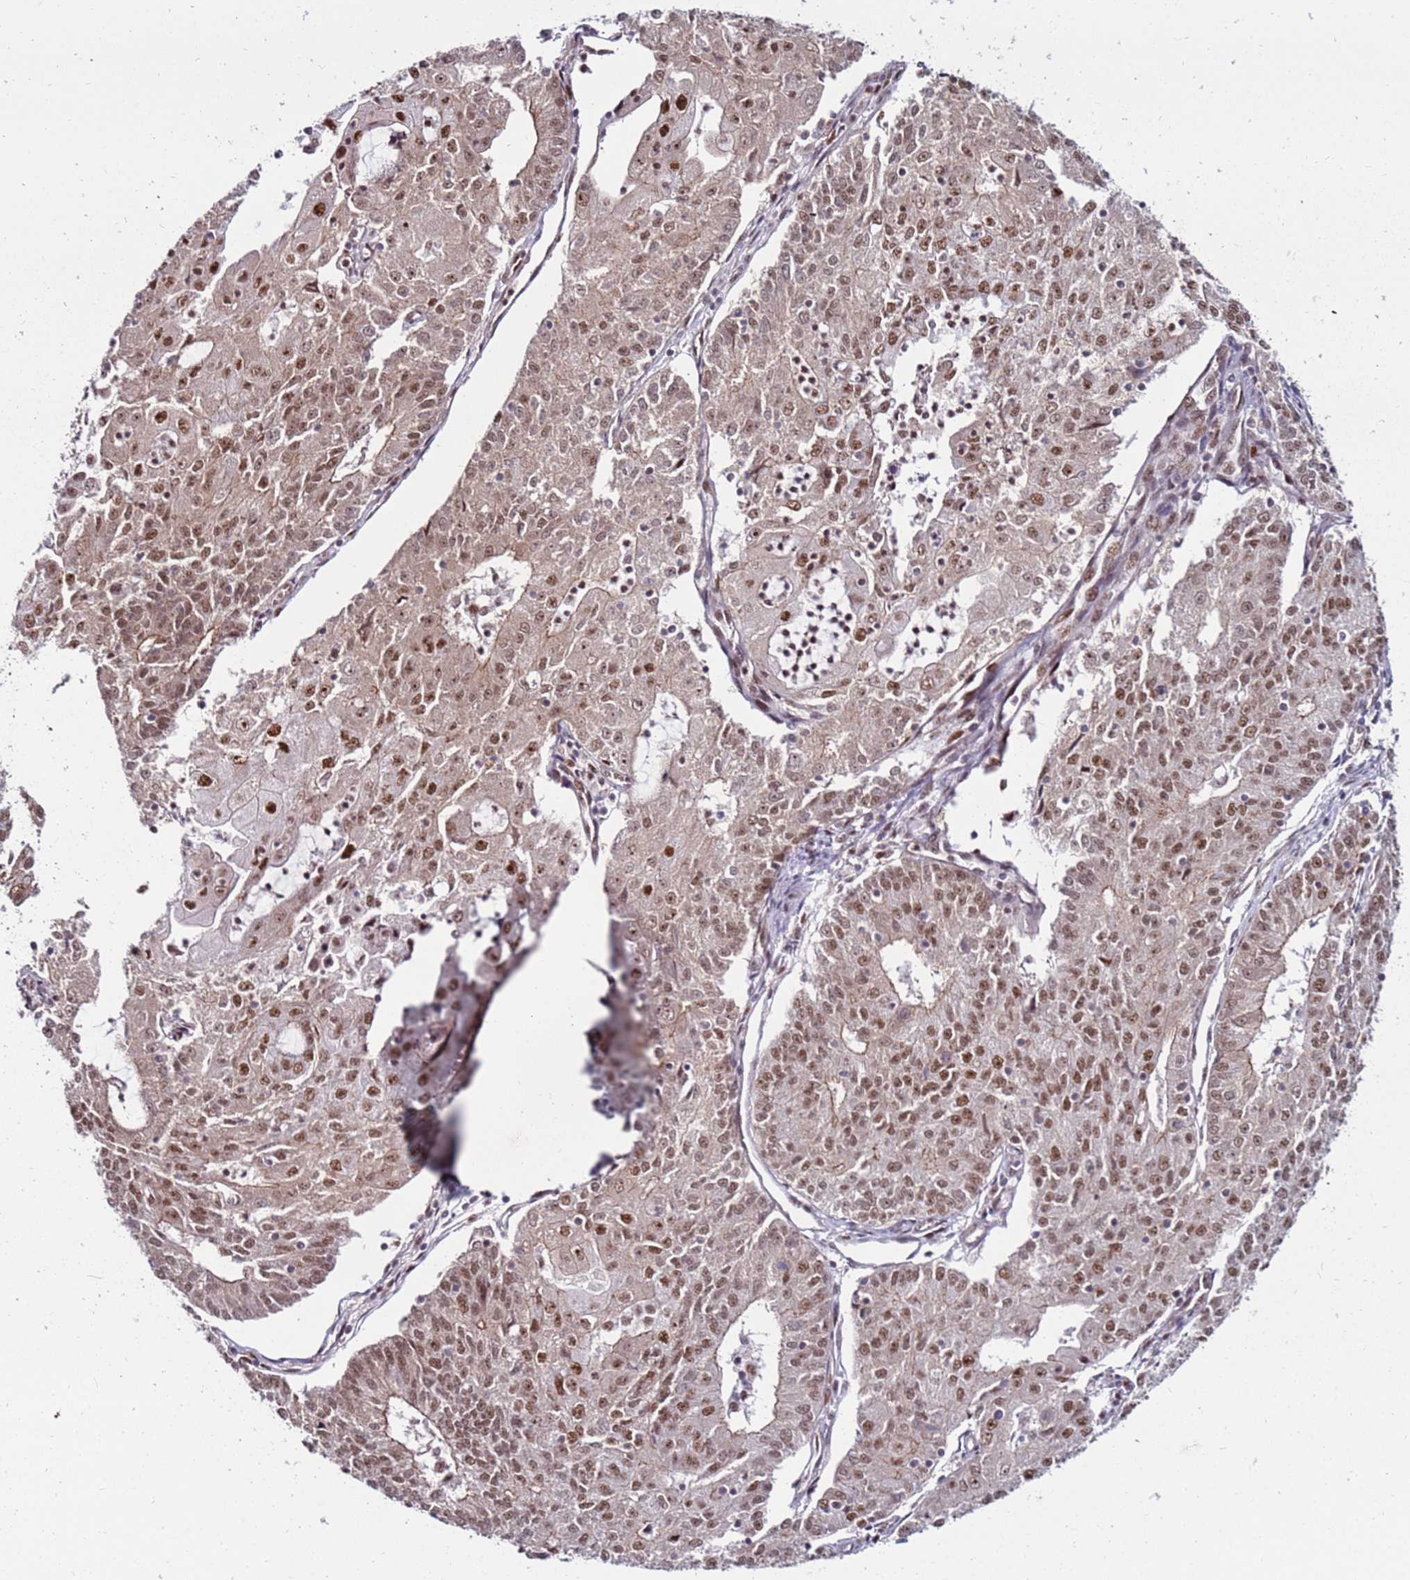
{"staining": {"intensity": "moderate", "quantity": ">75%", "location": "cytoplasmic/membranous,nuclear"}, "tissue": "endometrial cancer", "cell_type": "Tumor cells", "image_type": "cancer", "snomed": [{"axis": "morphology", "description": "Adenocarcinoma, NOS"}, {"axis": "topography", "description": "Endometrium"}], "caption": "Moderate cytoplasmic/membranous and nuclear staining is appreciated in about >75% of tumor cells in endometrial cancer.", "gene": "KPNA4", "patient": {"sex": "female", "age": 56}}